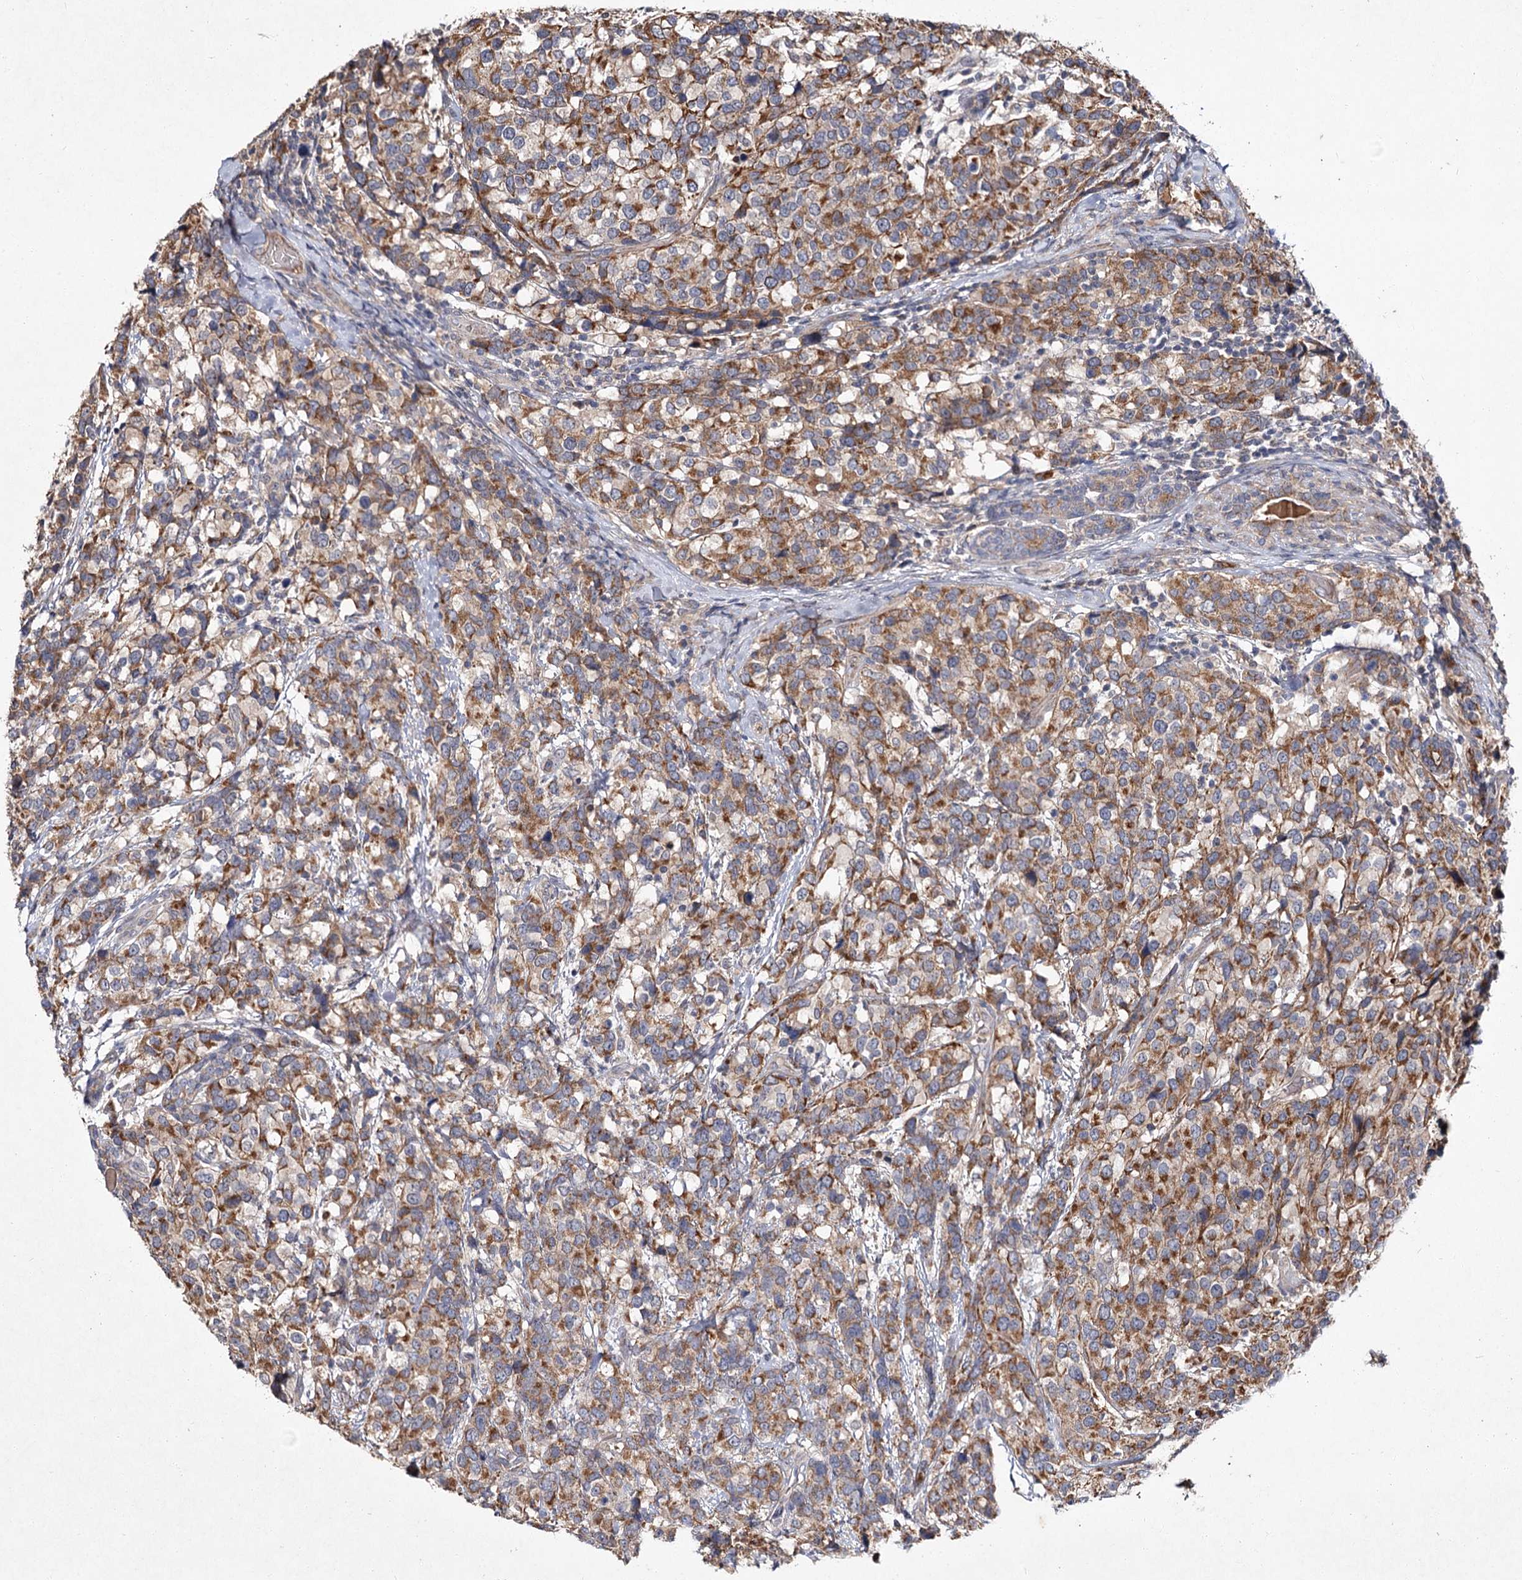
{"staining": {"intensity": "moderate", "quantity": ">75%", "location": "cytoplasmic/membranous"}, "tissue": "breast cancer", "cell_type": "Tumor cells", "image_type": "cancer", "snomed": [{"axis": "morphology", "description": "Lobular carcinoma"}, {"axis": "topography", "description": "Breast"}], "caption": "Brown immunohistochemical staining in breast cancer (lobular carcinoma) reveals moderate cytoplasmic/membranous positivity in about >75% of tumor cells. (IHC, brightfield microscopy, high magnification).", "gene": "MFN1", "patient": {"sex": "female", "age": 59}}